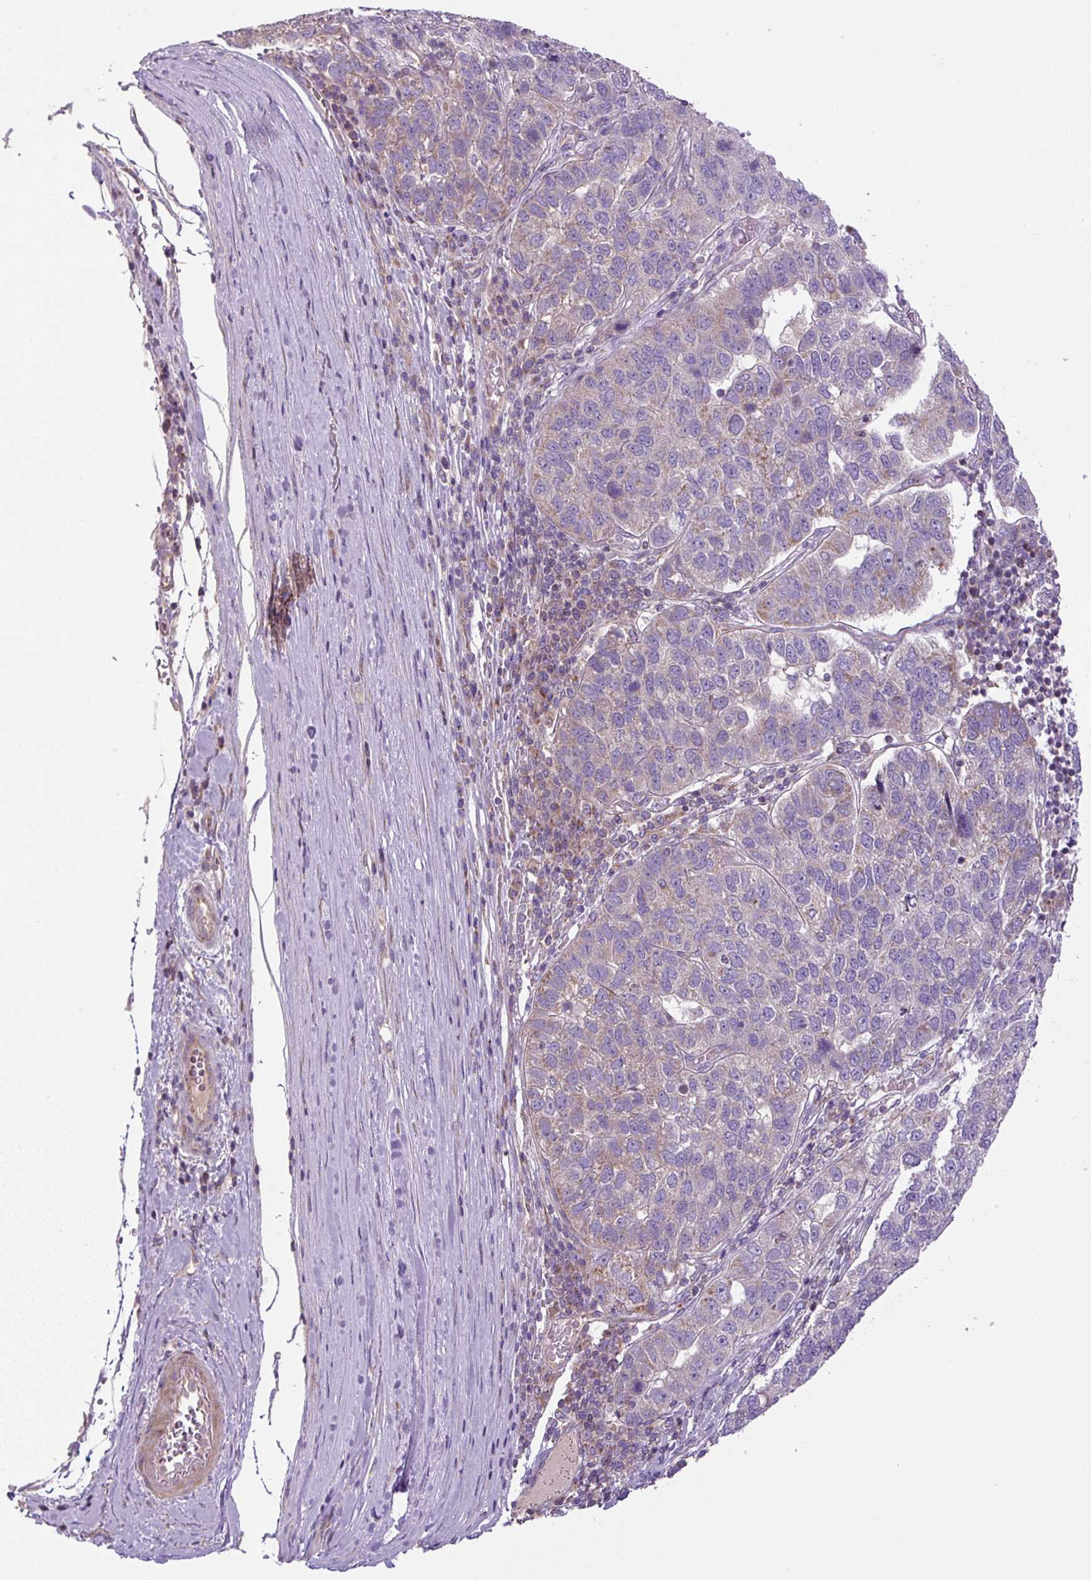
{"staining": {"intensity": "weak", "quantity": "<25%", "location": "cytoplasmic/membranous"}, "tissue": "pancreatic cancer", "cell_type": "Tumor cells", "image_type": "cancer", "snomed": [{"axis": "morphology", "description": "Adenocarcinoma, NOS"}, {"axis": "topography", "description": "Pancreas"}], "caption": "Pancreatic cancer was stained to show a protein in brown. There is no significant expression in tumor cells.", "gene": "ZNF547", "patient": {"sex": "female", "age": 61}}